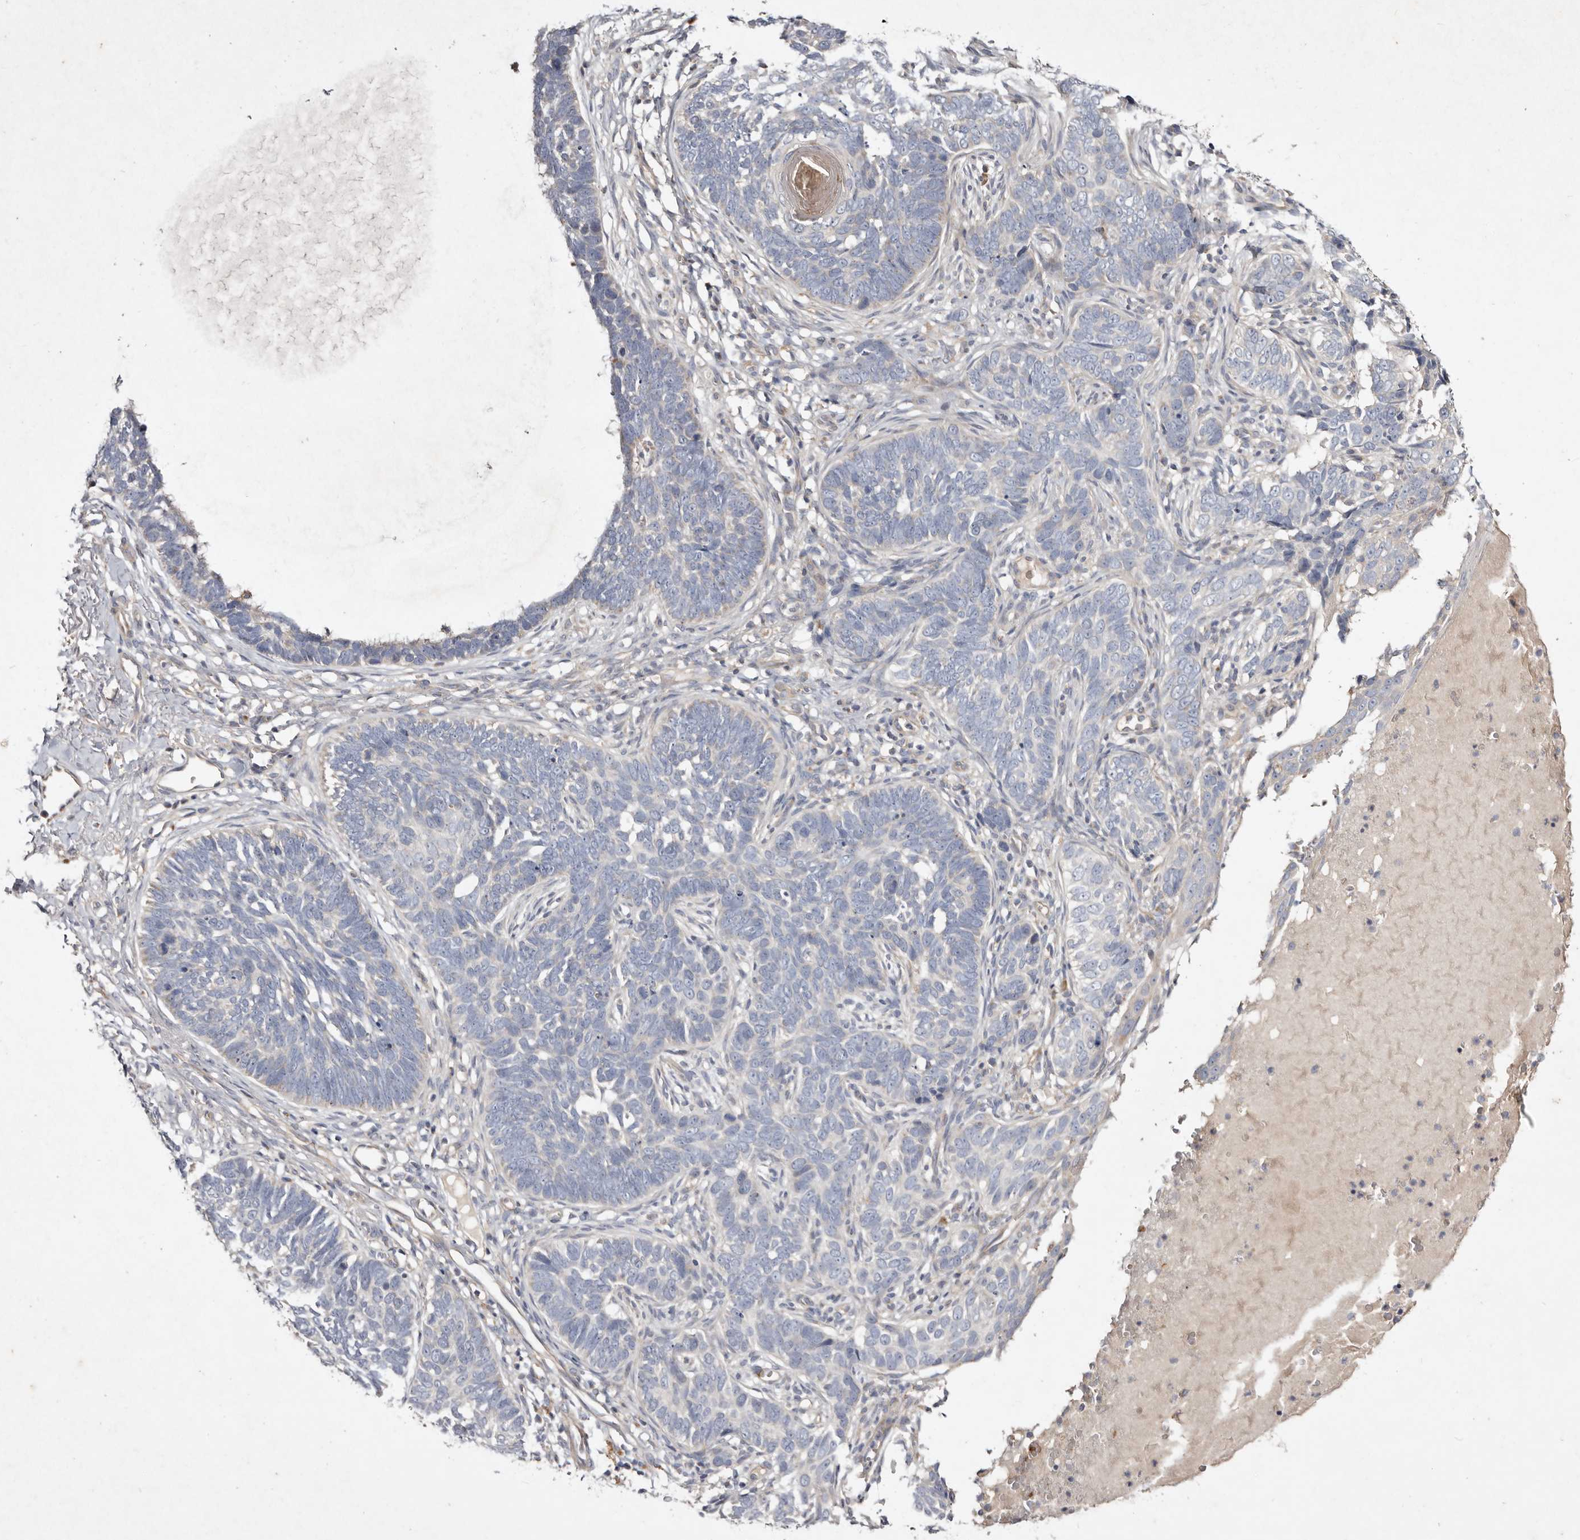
{"staining": {"intensity": "negative", "quantity": "none", "location": "none"}, "tissue": "skin cancer", "cell_type": "Tumor cells", "image_type": "cancer", "snomed": [{"axis": "morphology", "description": "Normal tissue, NOS"}, {"axis": "morphology", "description": "Basal cell carcinoma"}, {"axis": "topography", "description": "Skin"}], "caption": "An image of human skin cancer is negative for staining in tumor cells.", "gene": "SLC25A20", "patient": {"sex": "male", "age": 77}}